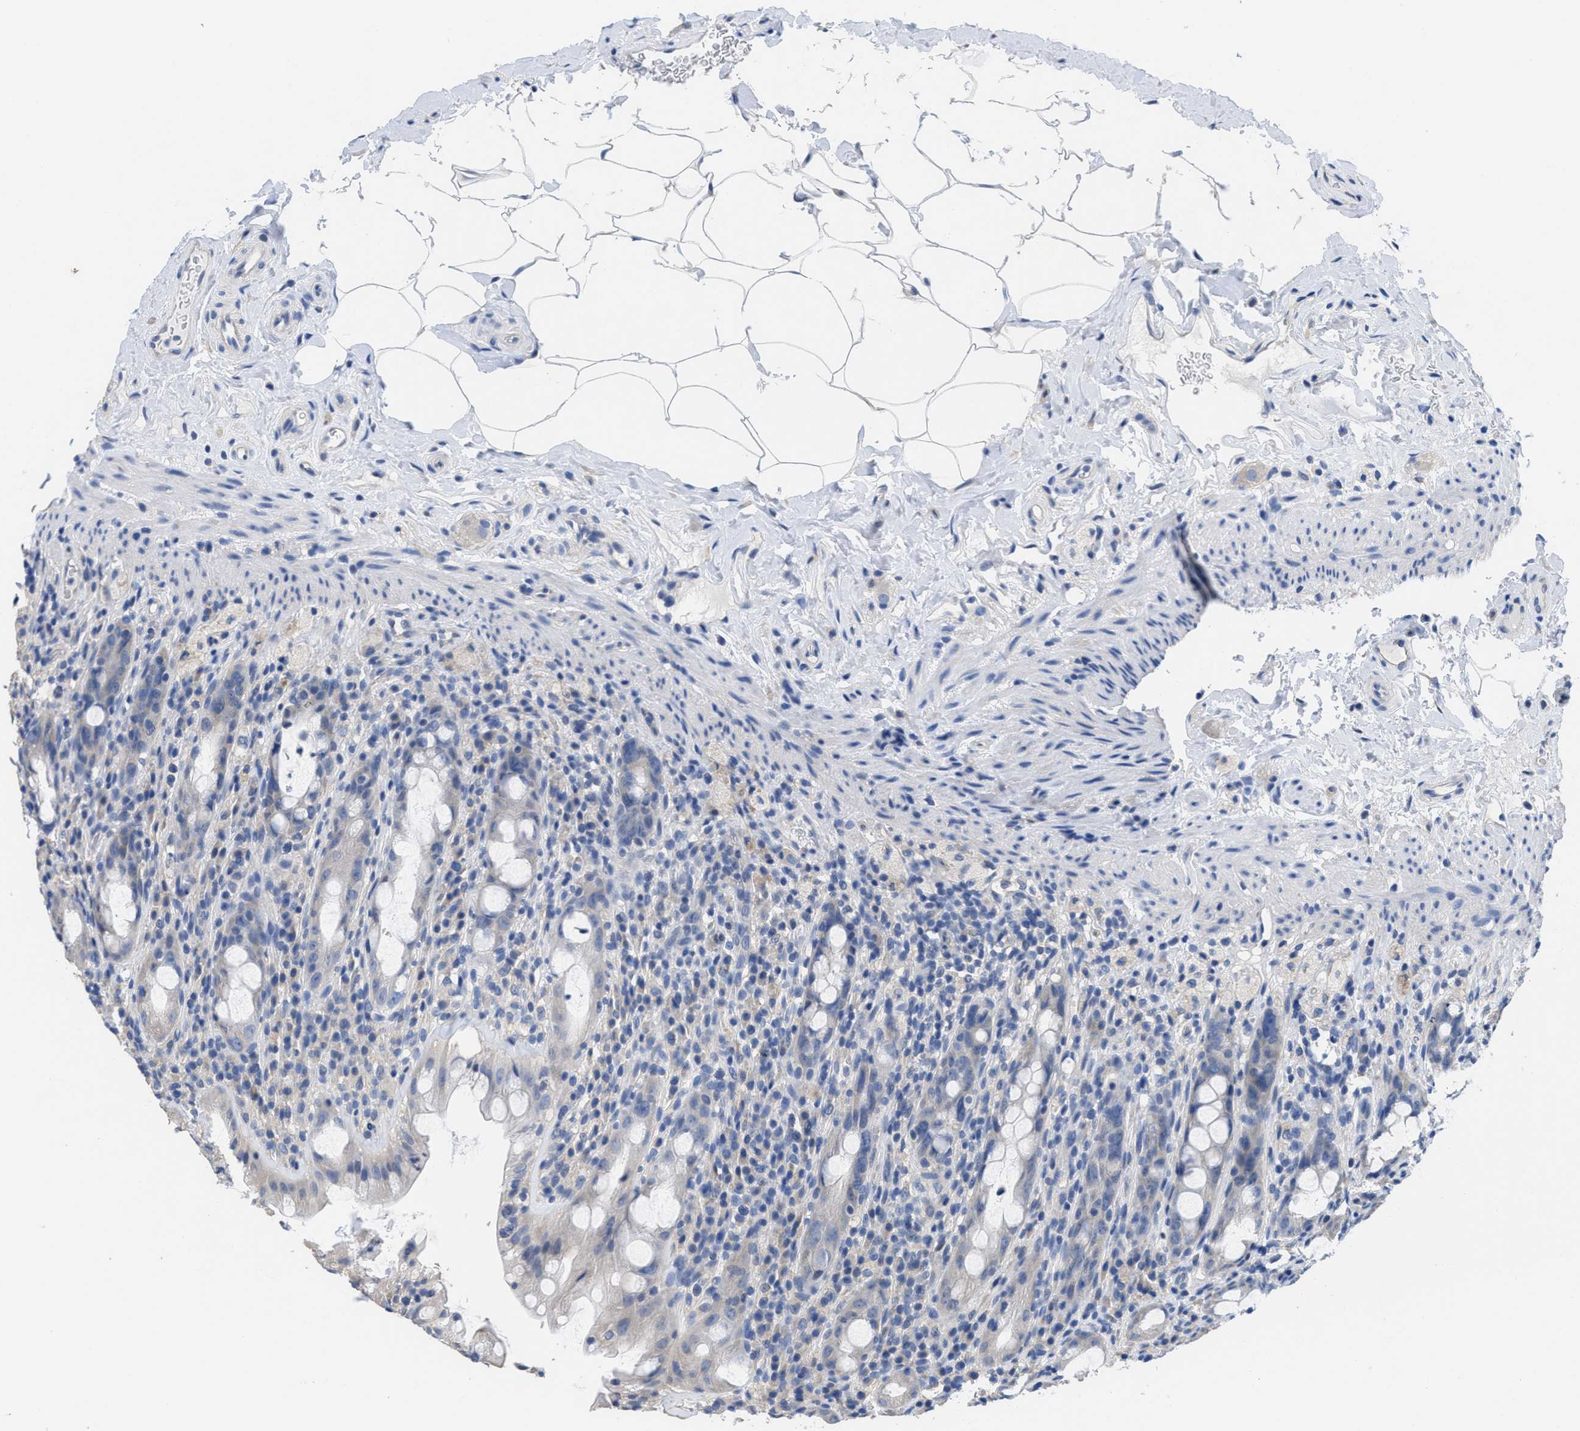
{"staining": {"intensity": "negative", "quantity": "none", "location": "none"}, "tissue": "rectum", "cell_type": "Glandular cells", "image_type": "normal", "snomed": [{"axis": "morphology", "description": "Normal tissue, NOS"}, {"axis": "topography", "description": "Rectum"}], "caption": "This micrograph is of normal rectum stained with immunohistochemistry to label a protein in brown with the nuclei are counter-stained blue. There is no expression in glandular cells.", "gene": "CA9", "patient": {"sex": "male", "age": 44}}